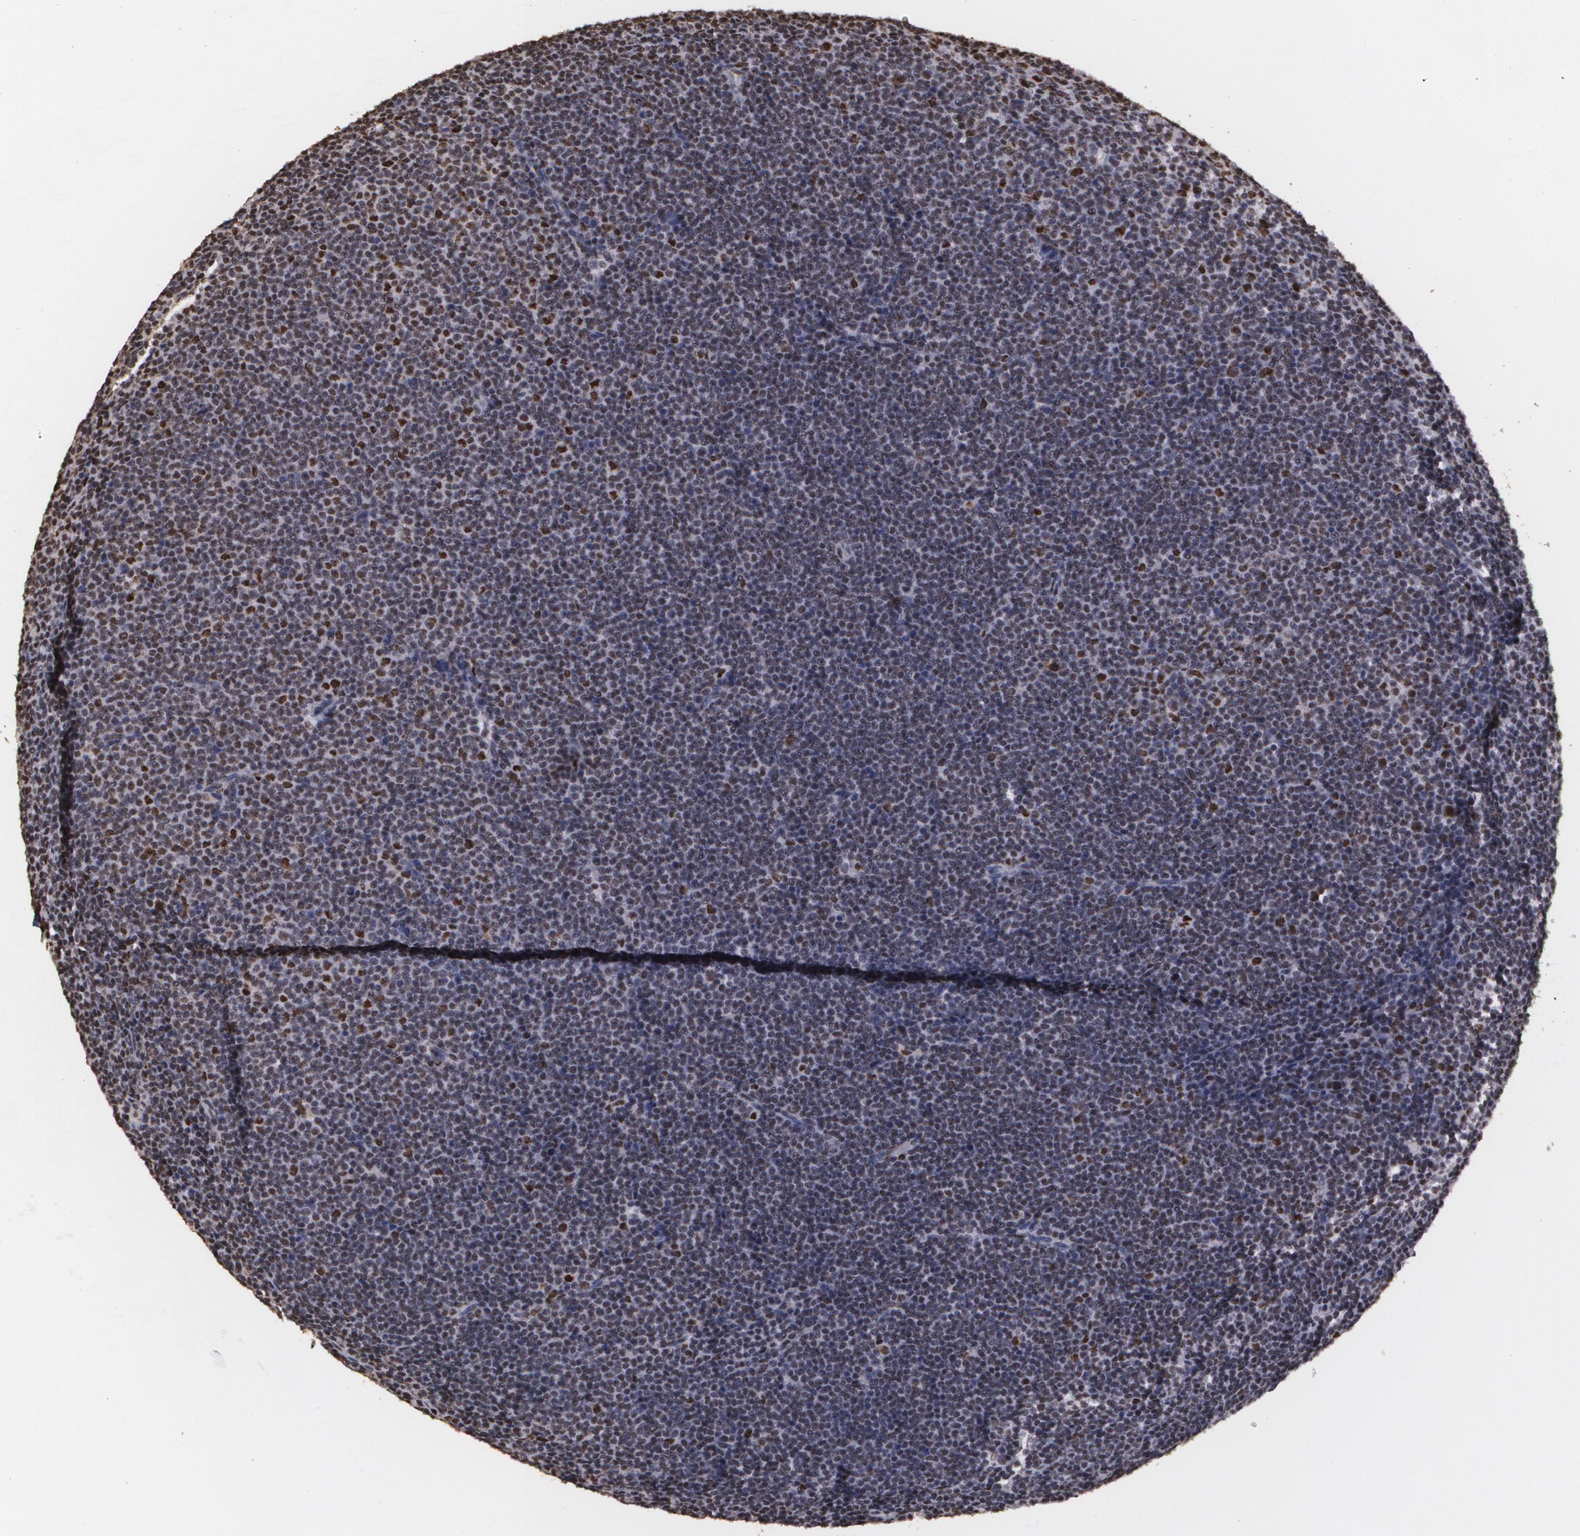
{"staining": {"intensity": "weak", "quantity": "<25%", "location": "nuclear"}, "tissue": "lymphoma", "cell_type": "Tumor cells", "image_type": "cancer", "snomed": [{"axis": "morphology", "description": "Malignant lymphoma, non-Hodgkin's type, Low grade"}, {"axis": "topography", "description": "Lymph node"}], "caption": "Image shows no significant protein positivity in tumor cells of low-grade malignant lymphoma, non-Hodgkin's type. (DAB IHC, high magnification).", "gene": "RCOR1", "patient": {"sex": "female", "age": 69}}